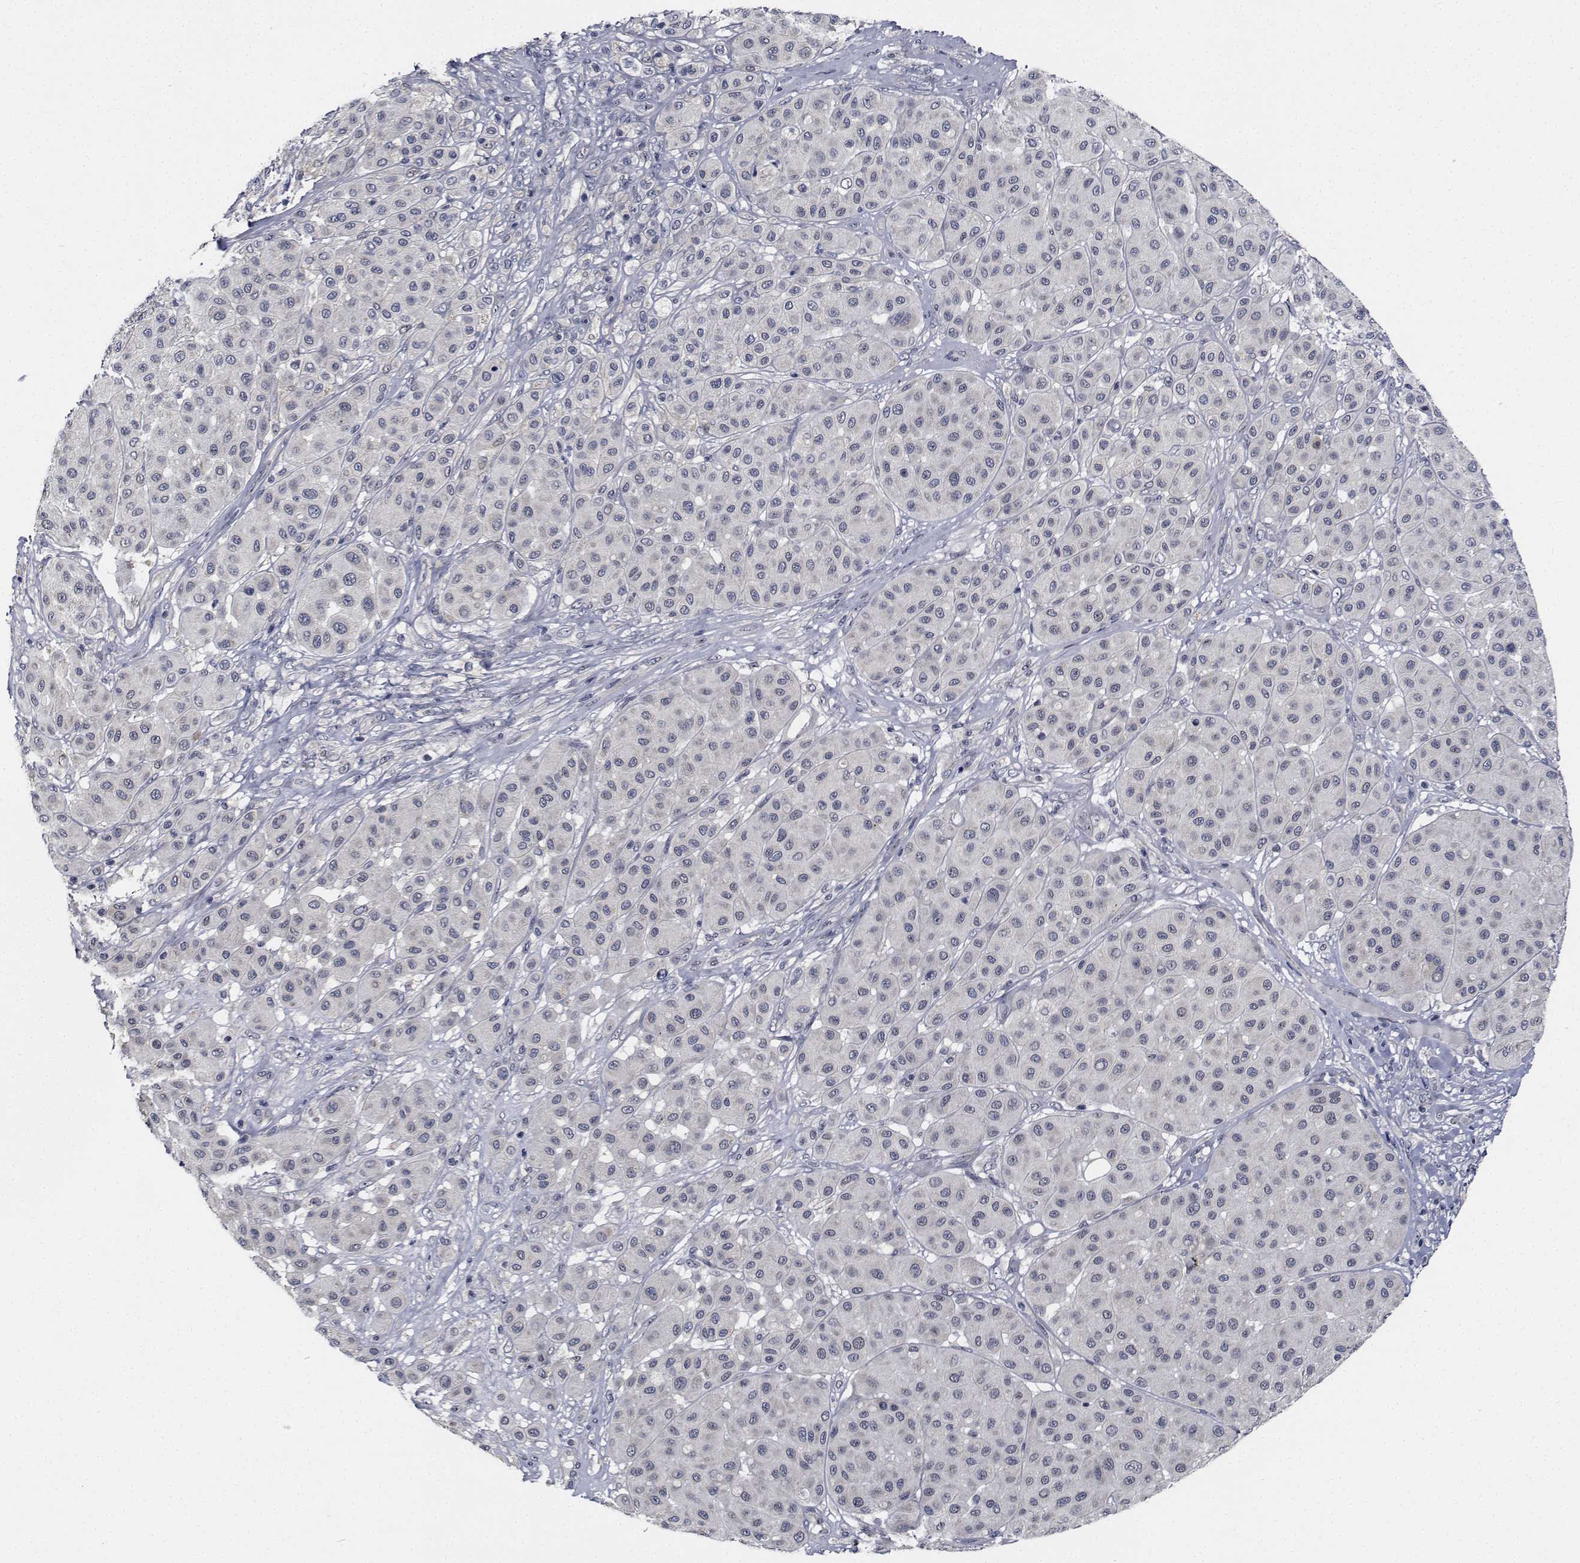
{"staining": {"intensity": "negative", "quantity": "none", "location": "none"}, "tissue": "melanoma", "cell_type": "Tumor cells", "image_type": "cancer", "snomed": [{"axis": "morphology", "description": "Malignant melanoma, Metastatic site"}, {"axis": "topography", "description": "Smooth muscle"}], "caption": "Melanoma was stained to show a protein in brown. There is no significant positivity in tumor cells. Brightfield microscopy of immunohistochemistry (IHC) stained with DAB (3,3'-diaminobenzidine) (brown) and hematoxylin (blue), captured at high magnification.", "gene": "NVL", "patient": {"sex": "male", "age": 41}}